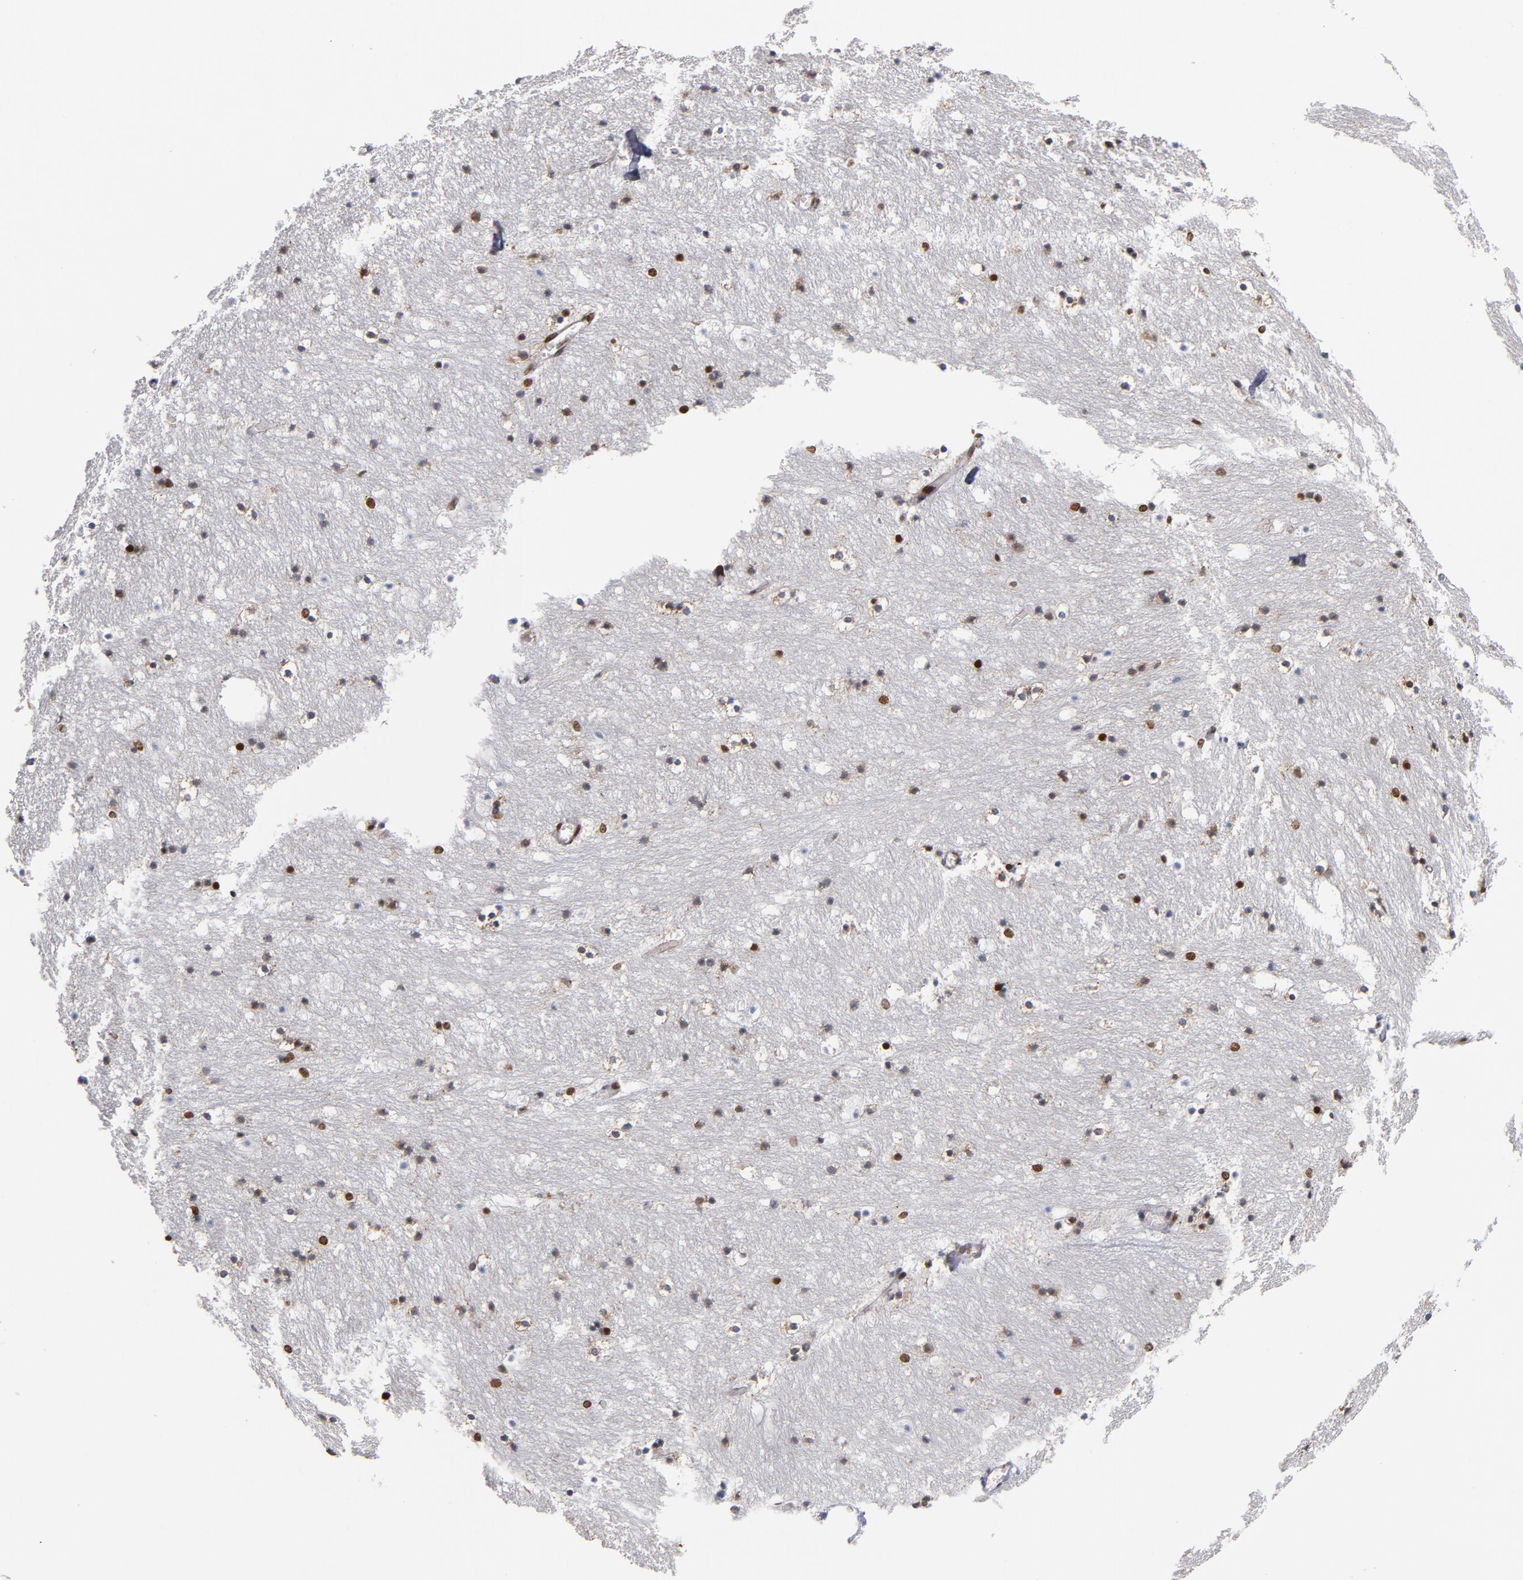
{"staining": {"intensity": "strong", "quantity": "25%-75%", "location": "nuclear"}, "tissue": "caudate", "cell_type": "Glial cells", "image_type": "normal", "snomed": [{"axis": "morphology", "description": "Normal tissue, NOS"}, {"axis": "topography", "description": "Lateral ventricle wall"}], "caption": "Strong nuclear protein staining is appreciated in about 25%-75% of glial cells in caudate. (DAB IHC with brightfield microscopy, high magnification).", "gene": "TOP2B", "patient": {"sex": "male", "age": 45}}